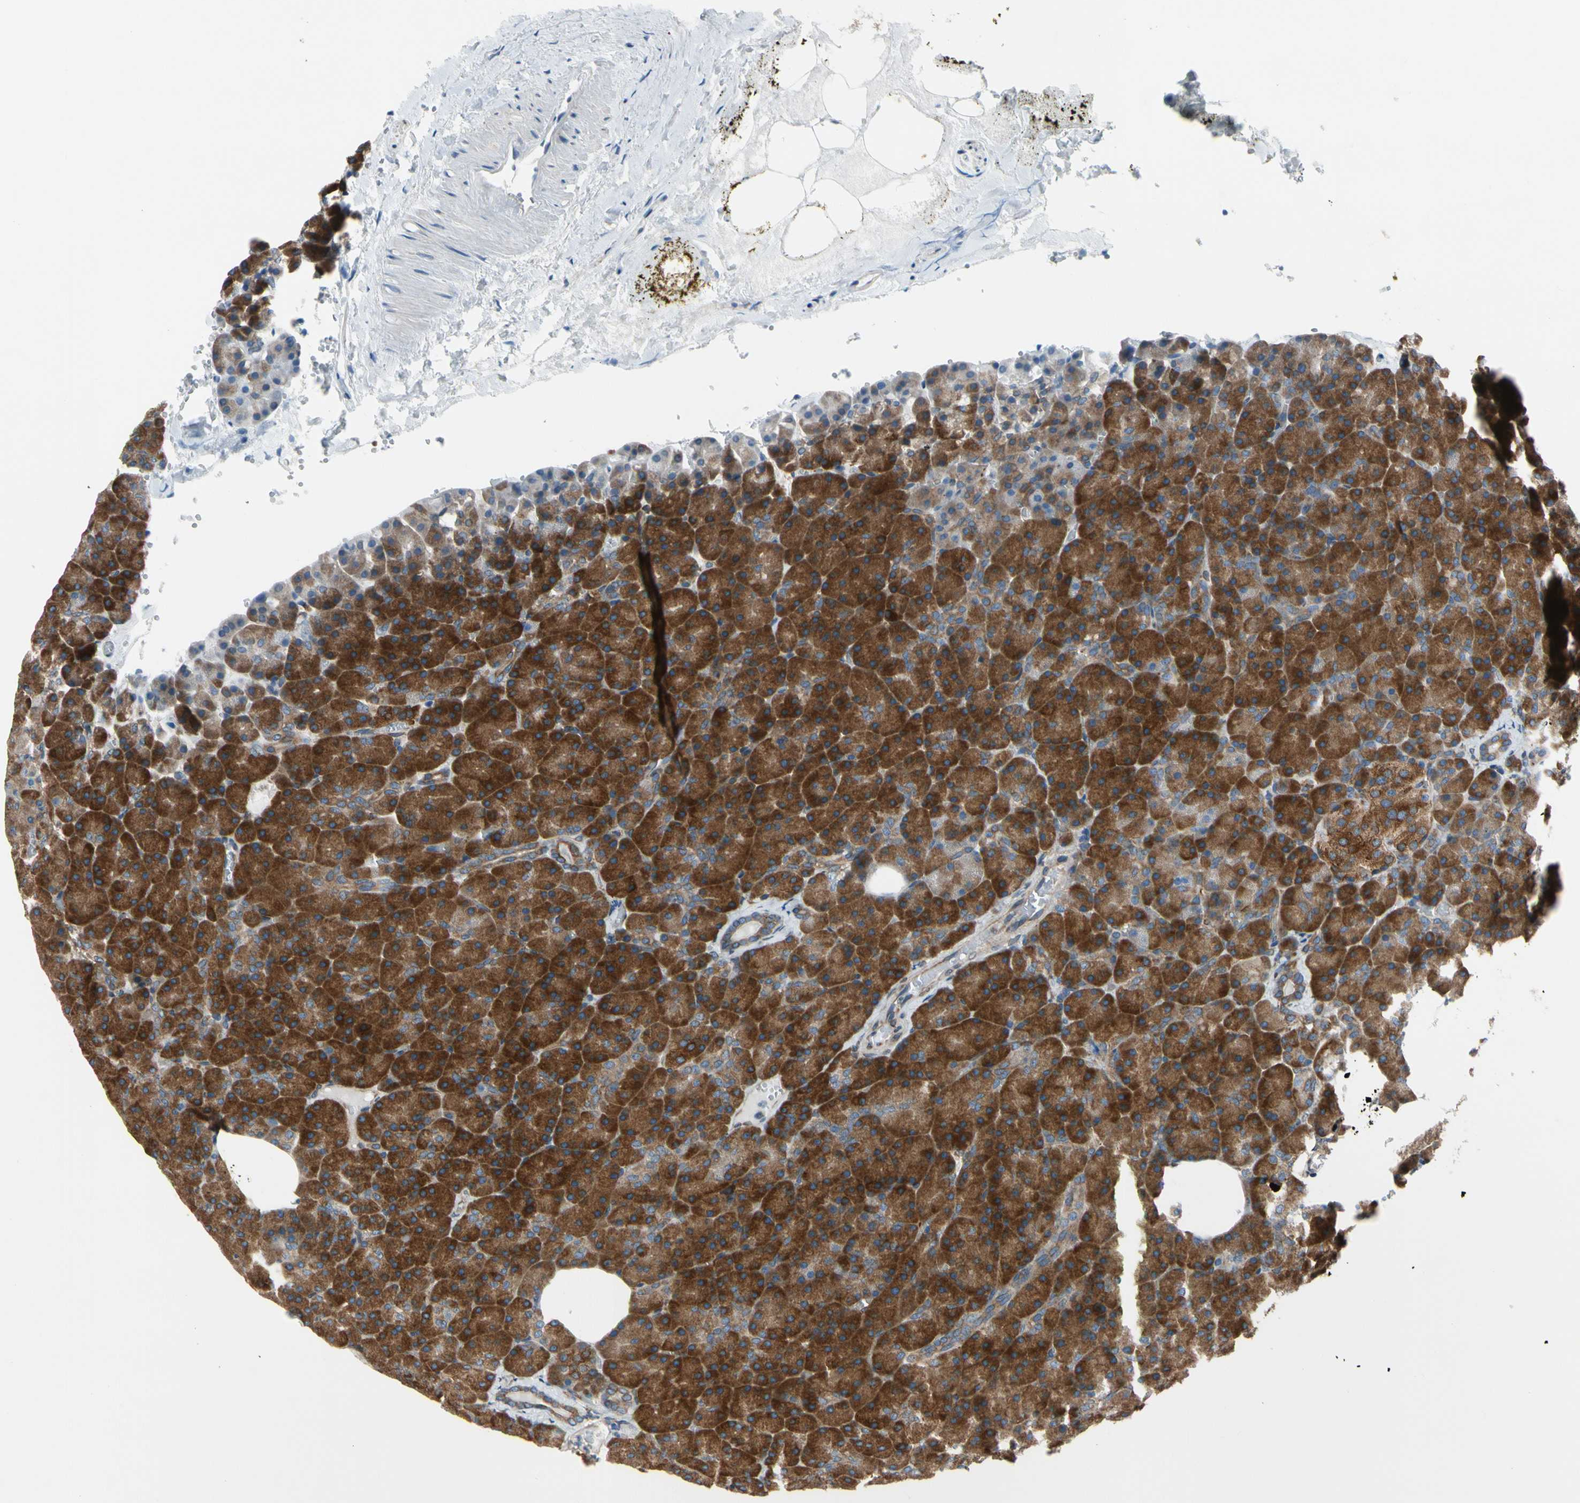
{"staining": {"intensity": "strong", "quantity": ">75%", "location": "cytoplasmic/membranous"}, "tissue": "pancreas", "cell_type": "Exocrine glandular cells", "image_type": "normal", "snomed": [{"axis": "morphology", "description": "Normal tissue, NOS"}, {"axis": "topography", "description": "Pancreas"}], "caption": "Brown immunohistochemical staining in unremarkable human pancreas demonstrates strong cytoplasmic/membranous expression in approximately >75% of exocrine glandular cells.", "gene": "CLCC1", "patient": {"sex": "female", "age": 35}}